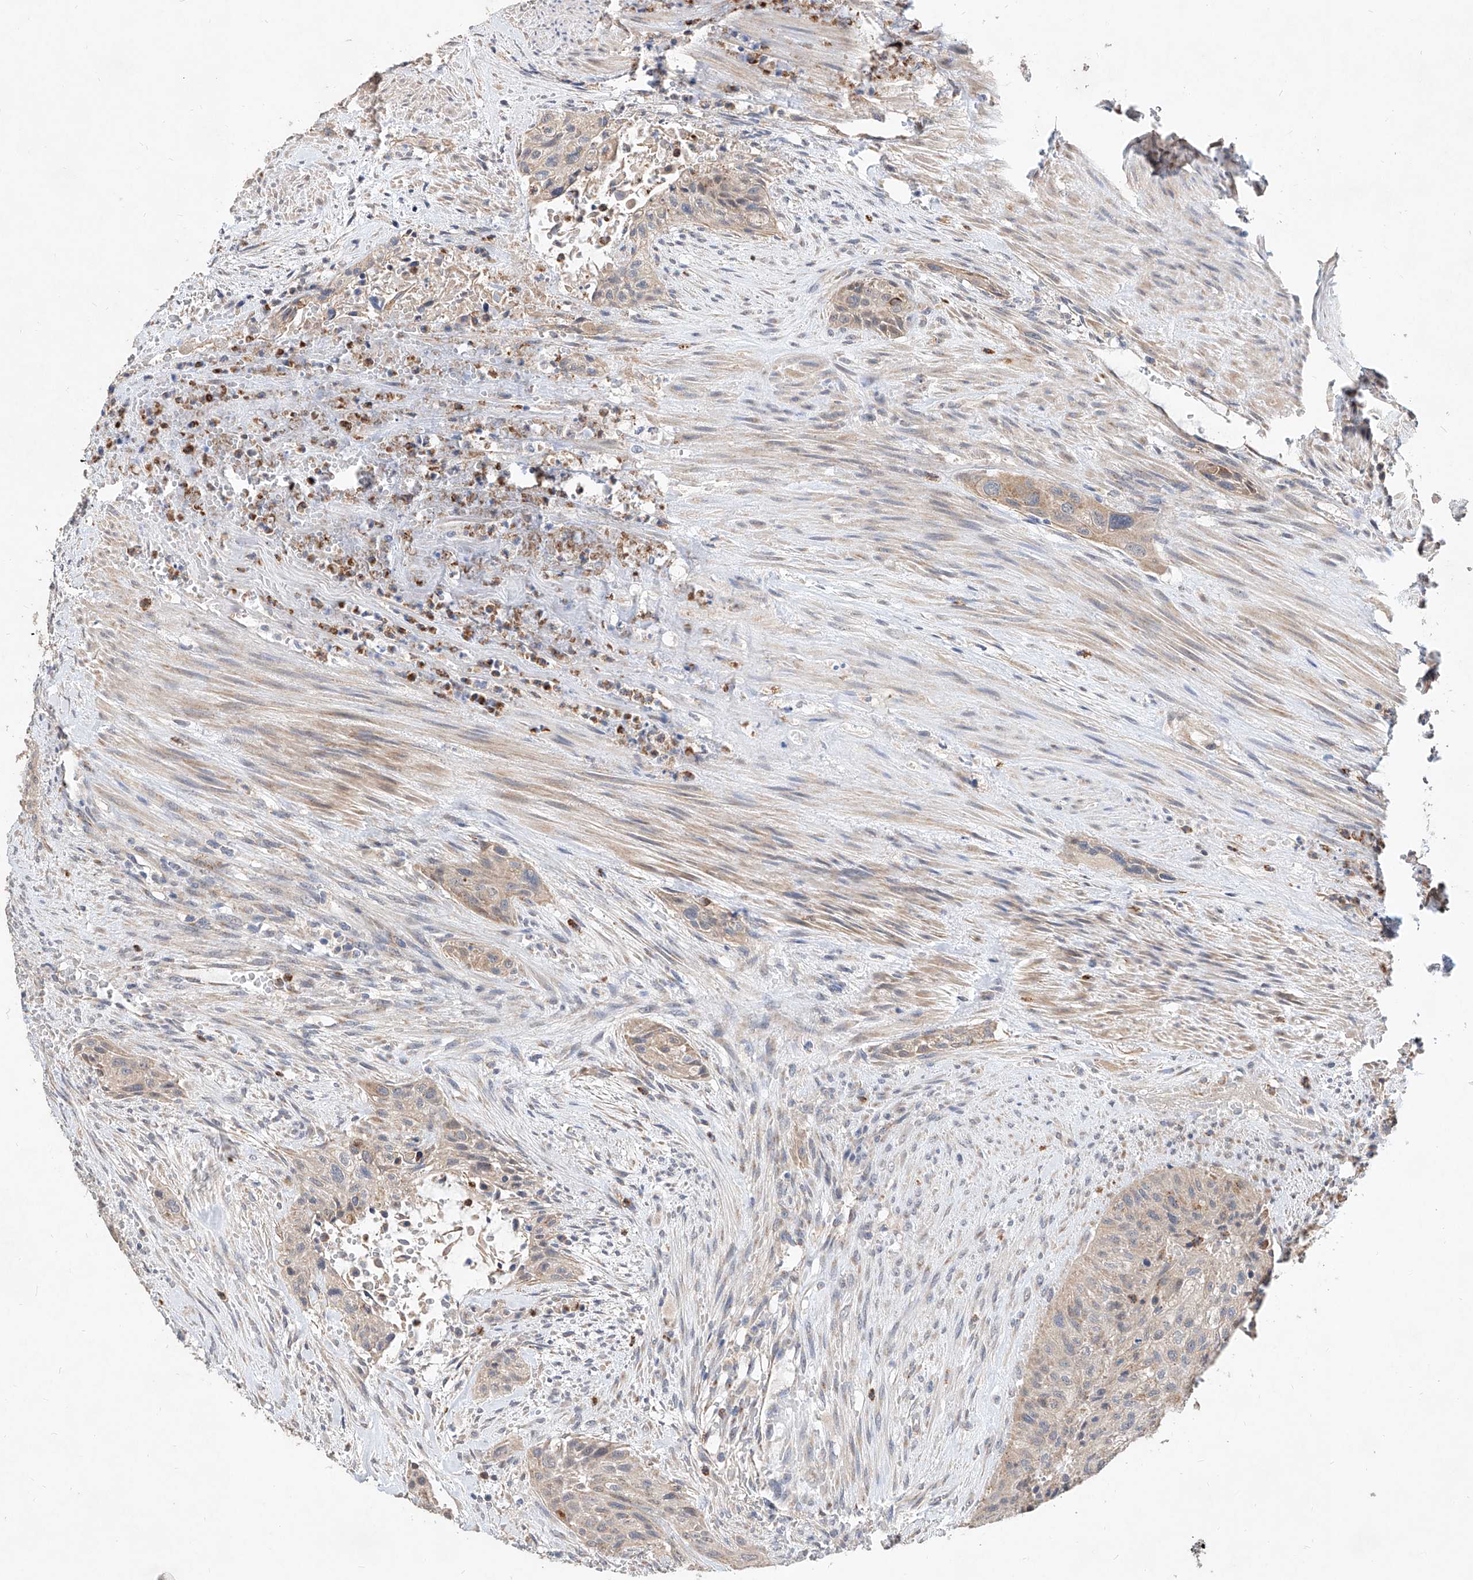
{"staining": {"intensity": "negative", "quantity": "none", "location": "none"}, "tissue": "urothelial cancer", "cell_type": "Tumor cells", "image_type": "cancer", "snomed": [{"axis": "morphology", "description": "Urothelial carcinoma, High grade"}, {"axis": "topography", "description": "Urinary bladder"}], "caption": "Immunohistochemical staining of urothelial carcinoma (high-grade) exhibits no significant positivity in tumor cells.", "gene": "MFSD4B", "patient": {"sex": "male", "age": 35}}